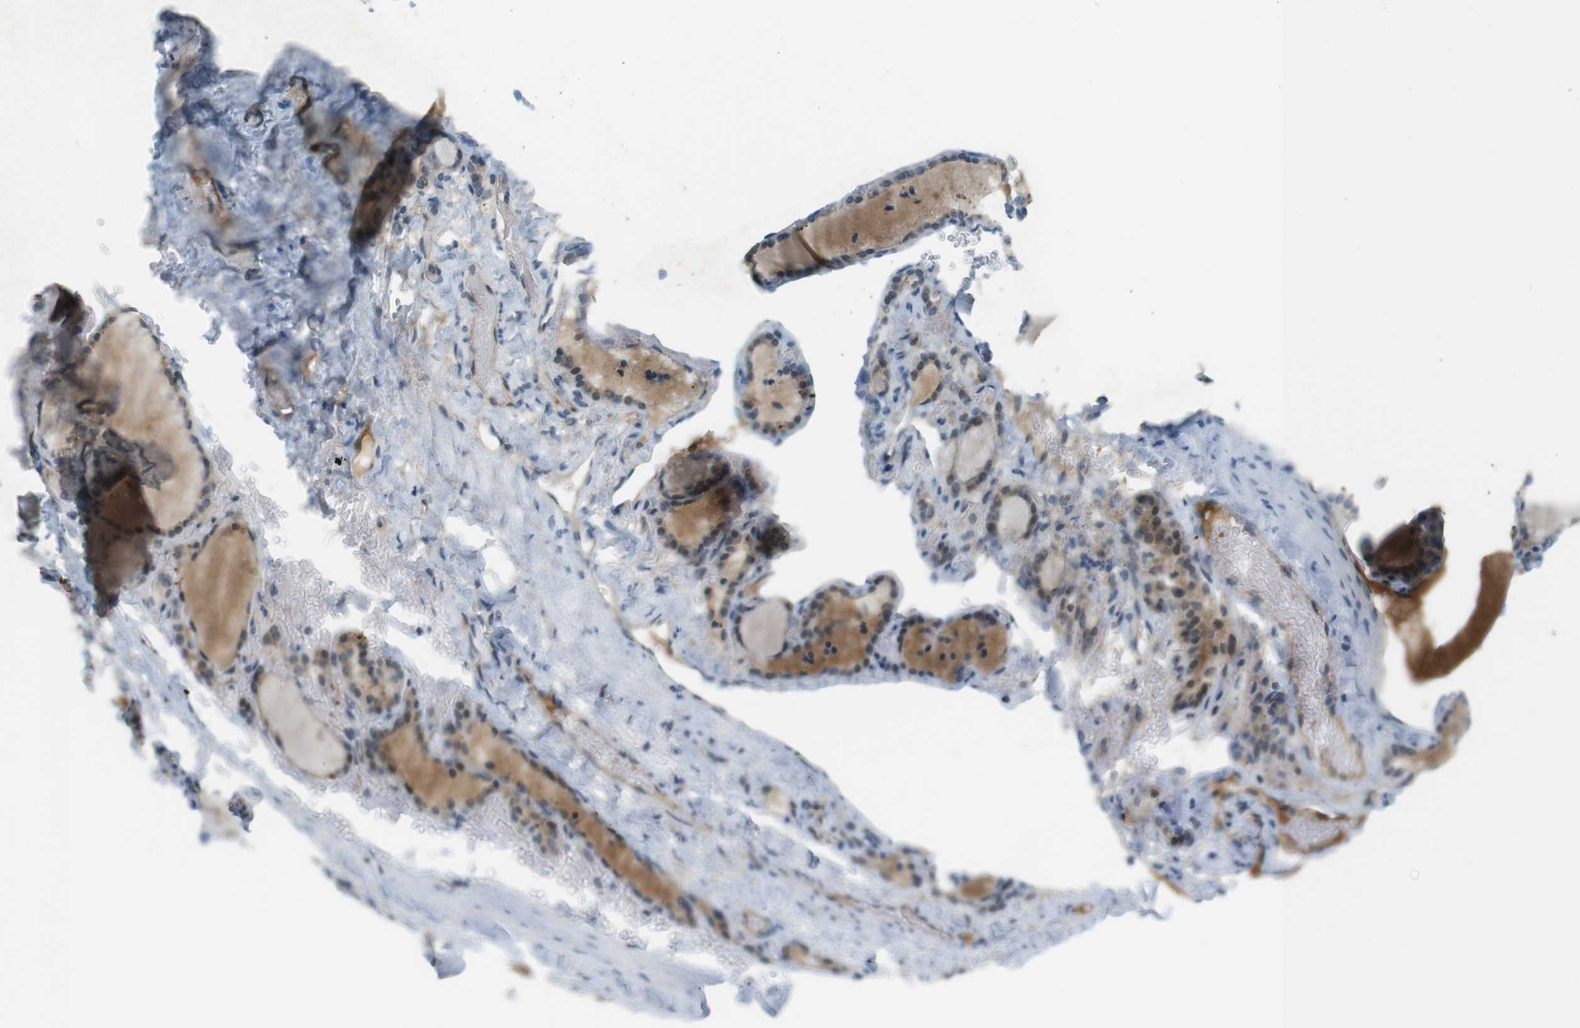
{"staining": {"intensity": "weak", "quantity": "25%-75%", "location": "cytoplasmic/membranous,nuclear"}, "tissue": "thyroid gland", "cell_type": "Glandular cells", "image_type": "normal", "snomed": [{"axis": "morphology", "description": "Normal tissue, NOS"}, {"axis": "topography", "description": "Thyroid gland"}], "caption": "IHC of unremarkable human thyroid gland exhibits low levels of weak cytoplasmic/membranous,nuclear staining in approximately 25%-75% of glandular cells.", "gene": "ZDHHC20", "patient": {"sex": "female", "age": 28}}